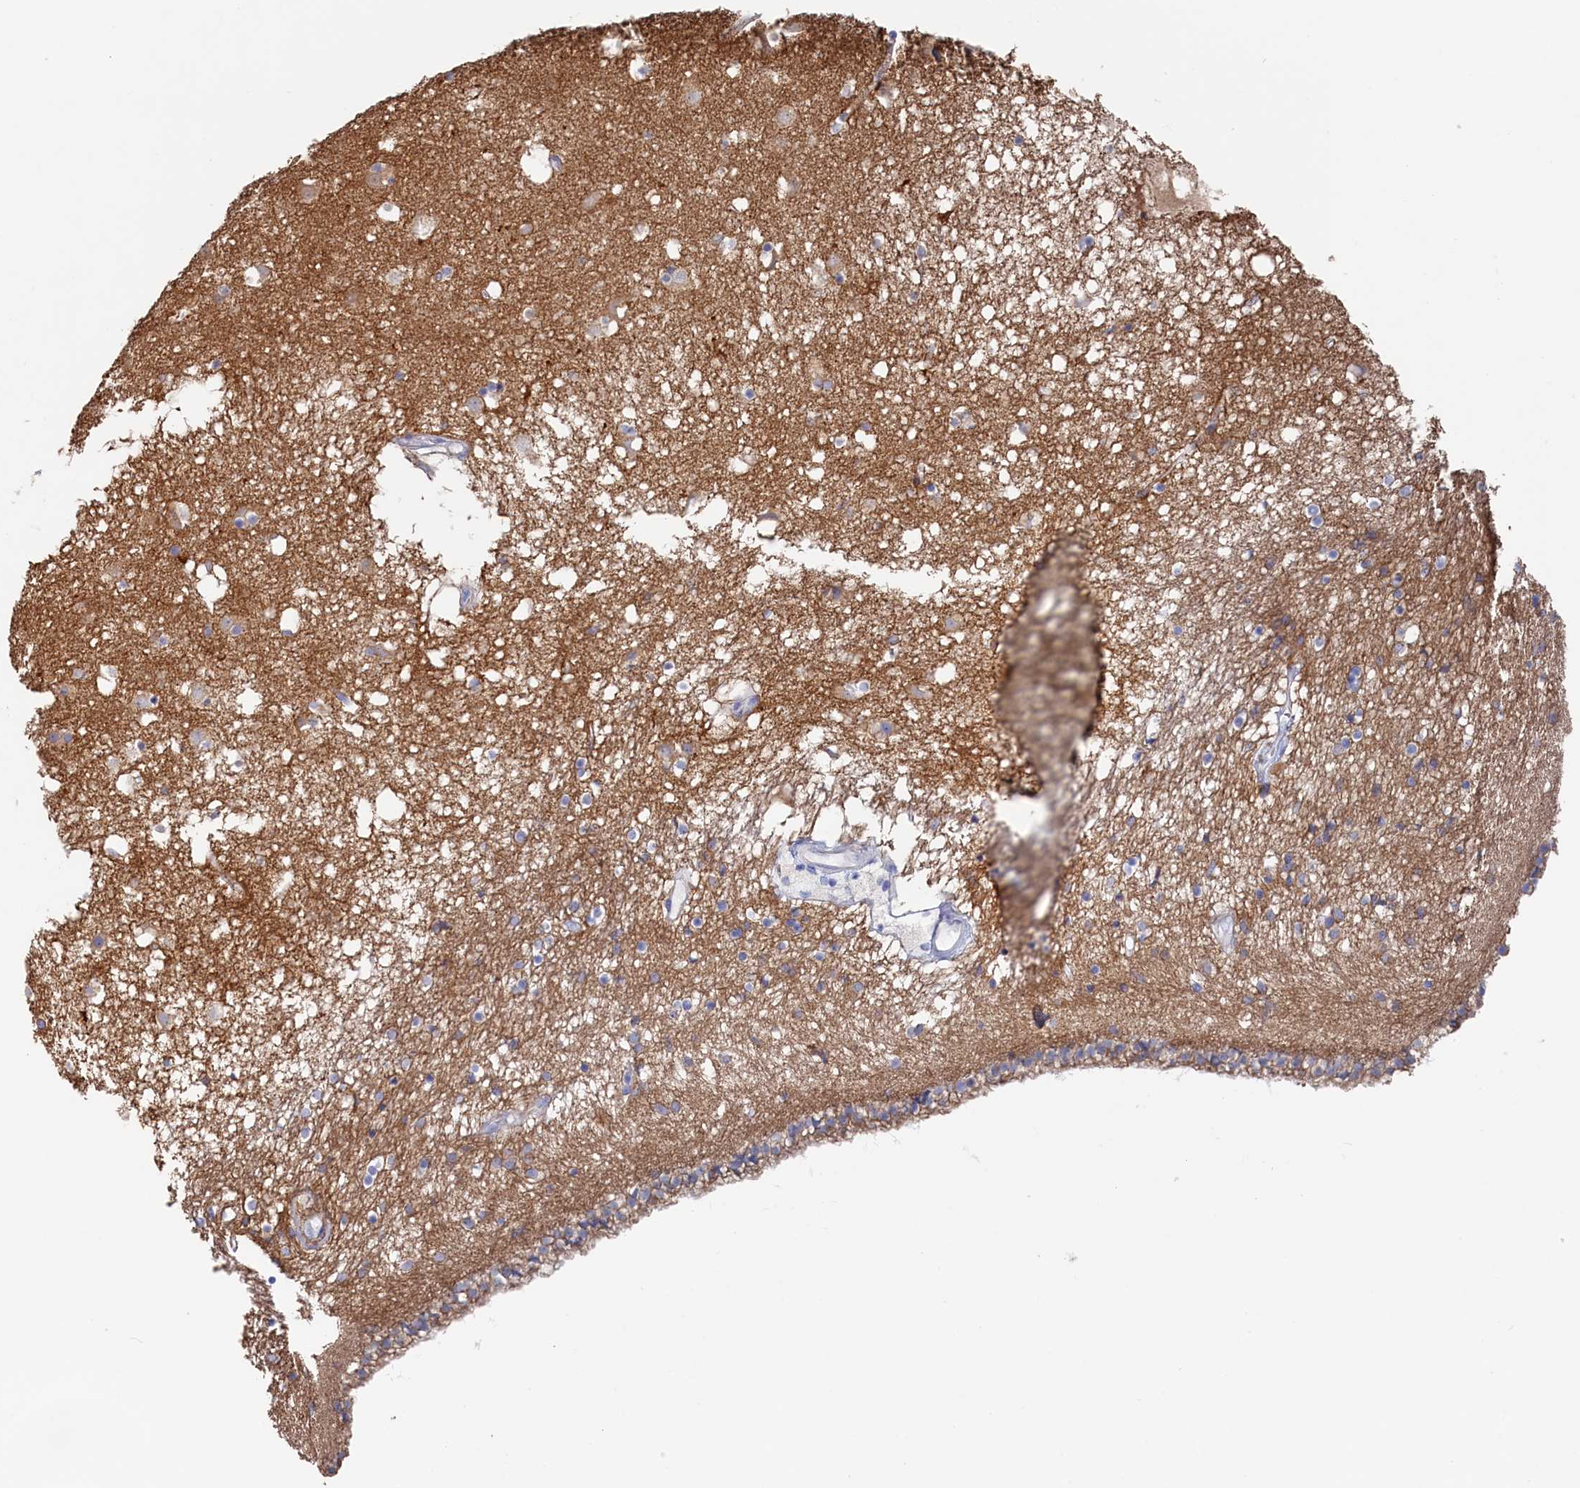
{"staining": {"intensity": "weak", "quantity": "<25%", "location": "cytoplasmic/membranous"}, "tissue": "caudate", "cell_type": "Glial cells", "image_type": "normal", "snomed": [{"axis": "morphology", "description": "Normal tissue, NOS"}, {"axis": "topography", "description": "Lateral ventricle wall"}], "caption": "Immunohistochemical staining of unremarkable human caudate displays no significant expression in glial cells. Brightfield microscopy of IHC stained with DAB (3,3'-diaminobenzidine) (brown) and hematoxylin (blue), captured at high magnification.", "gene": "TMOD2", "patient": {"sex": "male", "age": 70}}